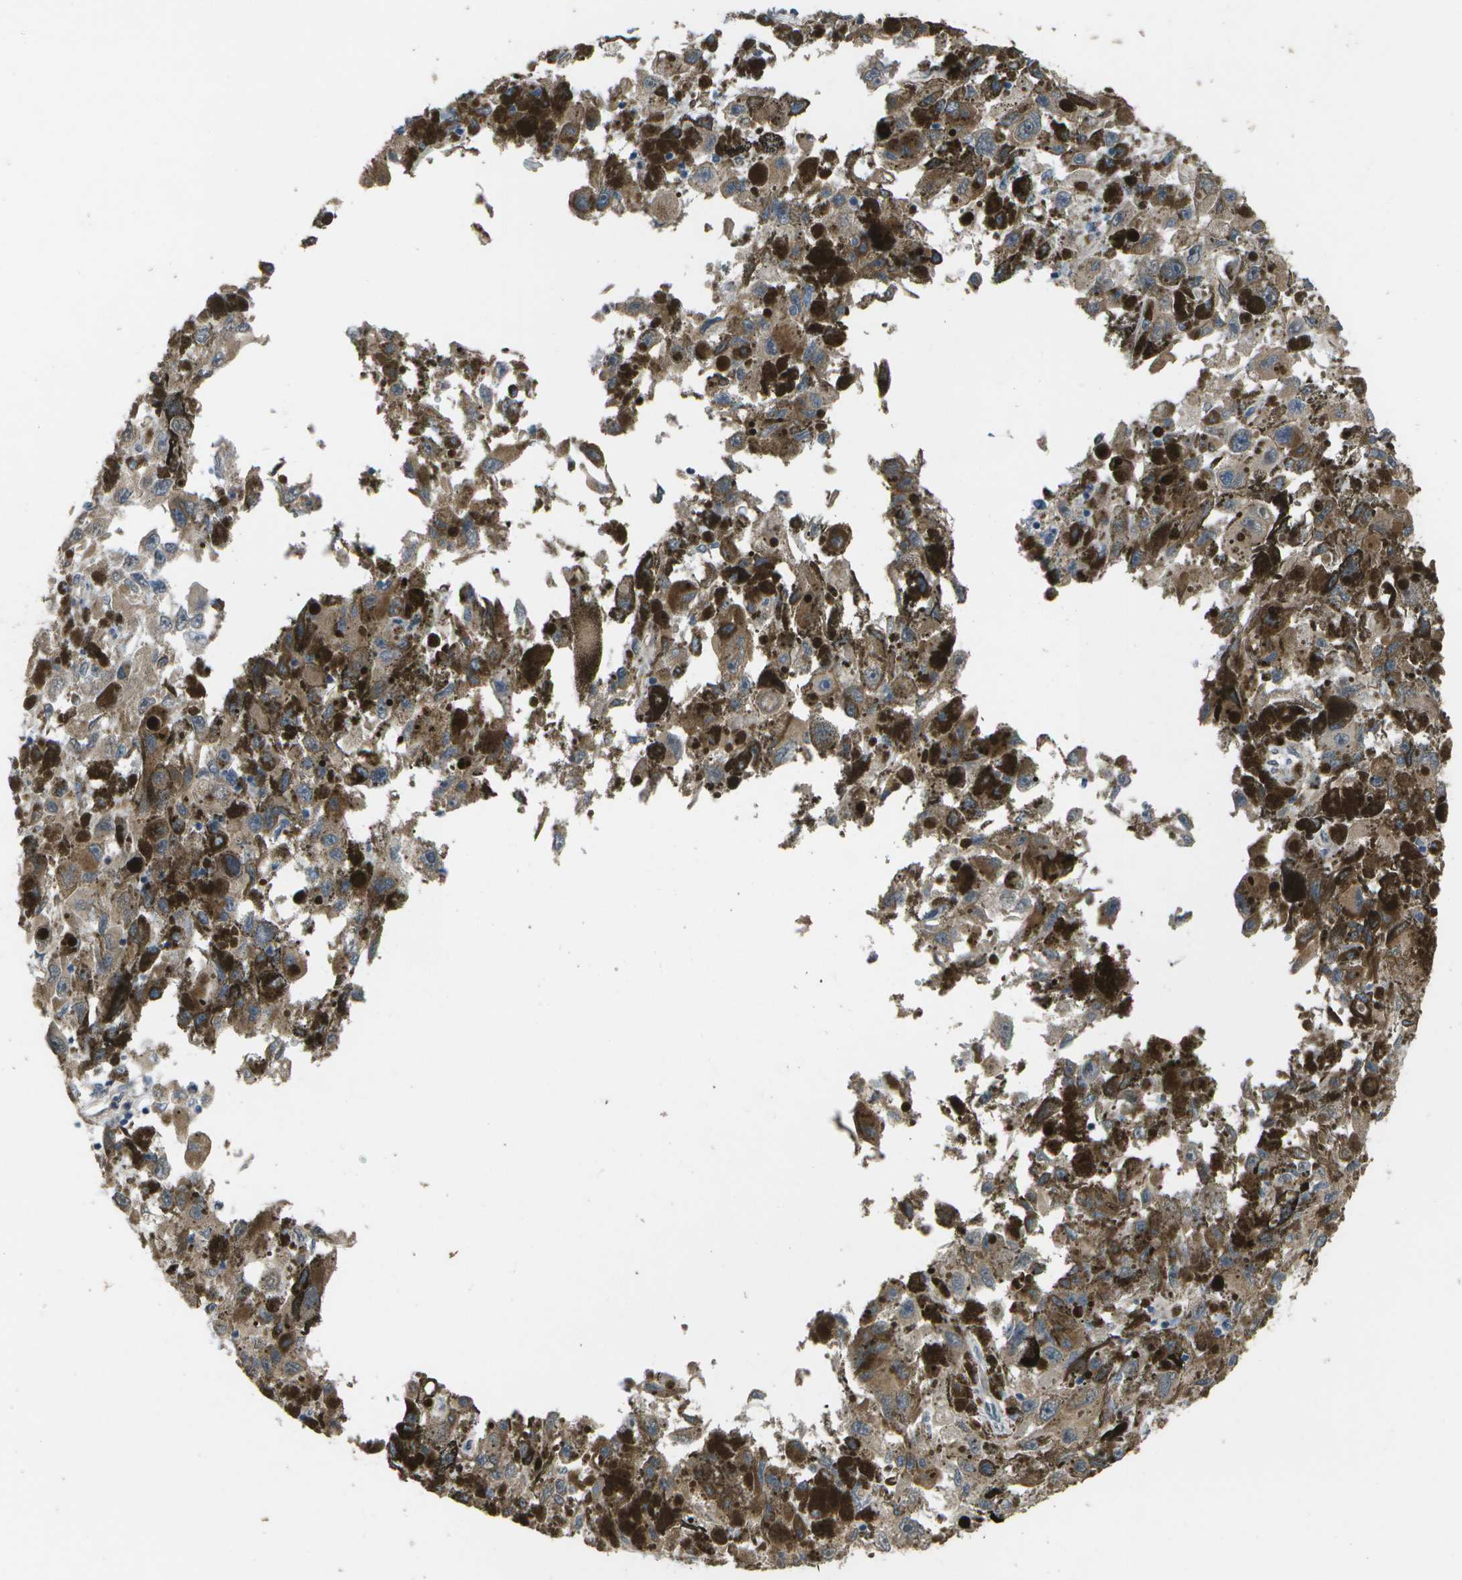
{"staining": {"intensity": "weak", "quantity": ">75%", "location": "cytoplasmic/membranous"}, "tissue": "melanoma", "cell_type": "Tumor cells", "image_type": "cancer", "snomed": [{"axis": "morphology", "description": "Malignant melanoma, NOS"}, {"axis": "topography", "description": "Skin"}], "caption": "Immunohistochemical staining of malignant melanoma shows low levels of weak cytoplasmic/membranous positivity in about >75% of tumor cells. (IHC, brightfield microscopy, high magnification).", "gene": "CLNS1A", "patient": {"sex": "female", "age": 104}}